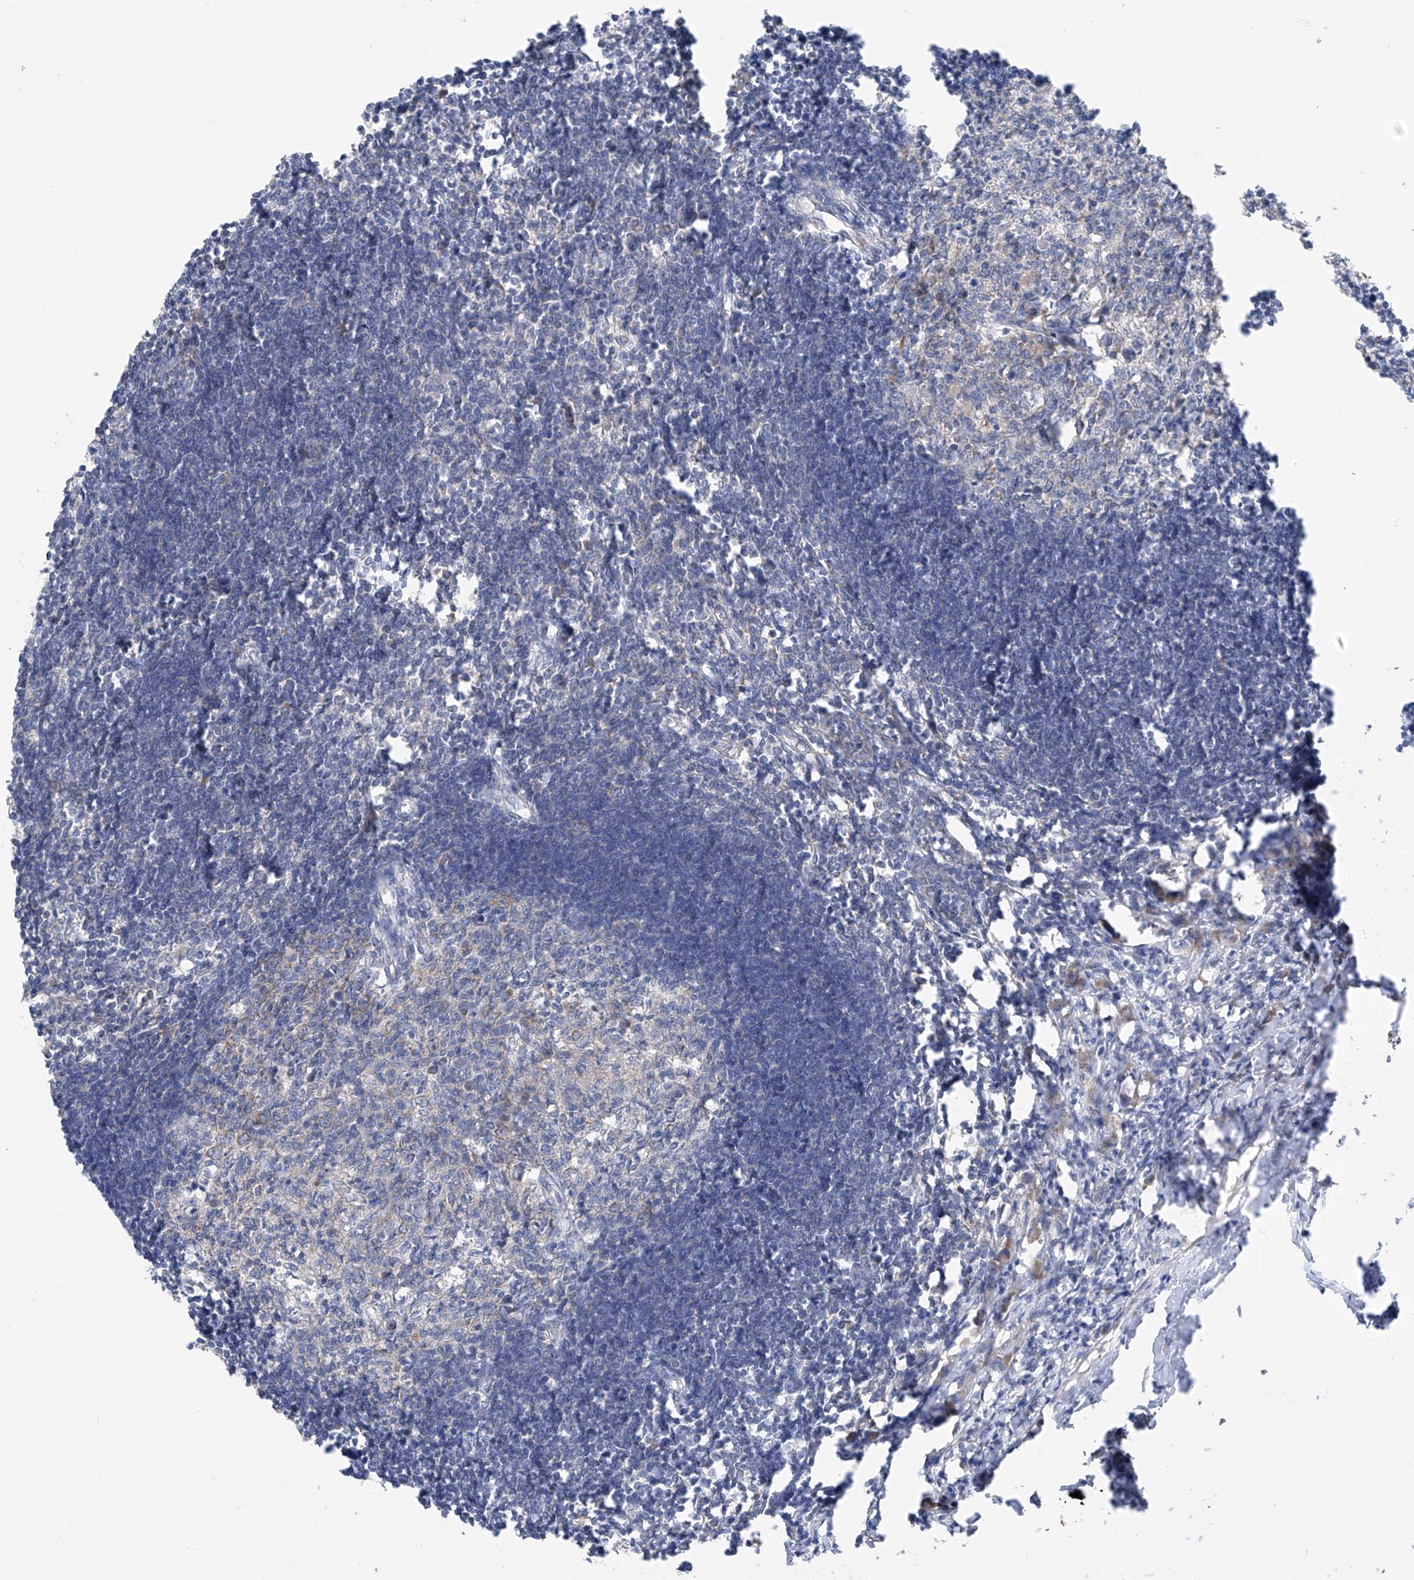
{"staining": {"intensity": "moderate", "quantity": "<25%", "location": "cytoplasmic/membranous"}, "tissue": "lymph node", "cell_type": "Germinal center cells", "image_type": "normal", "snomed": [{"axis": "morphology", "description": "Normal tissue, NOS"}, {"axis": "morphology", "description": "Malignant melanoma, Metastatic site"}, {"axis": "topography", "description": "Lymph node"}], "caption": "Immunohistochemistry (IHC) photomicrograph of benign human lymph node stained for a protein (brown), which reveals low levels of moderate cytoplasmic/membranous staining in about <25% of germinal center cells.", "gene": "RPL4", "patient": {"sex": "male", "age": 41}}